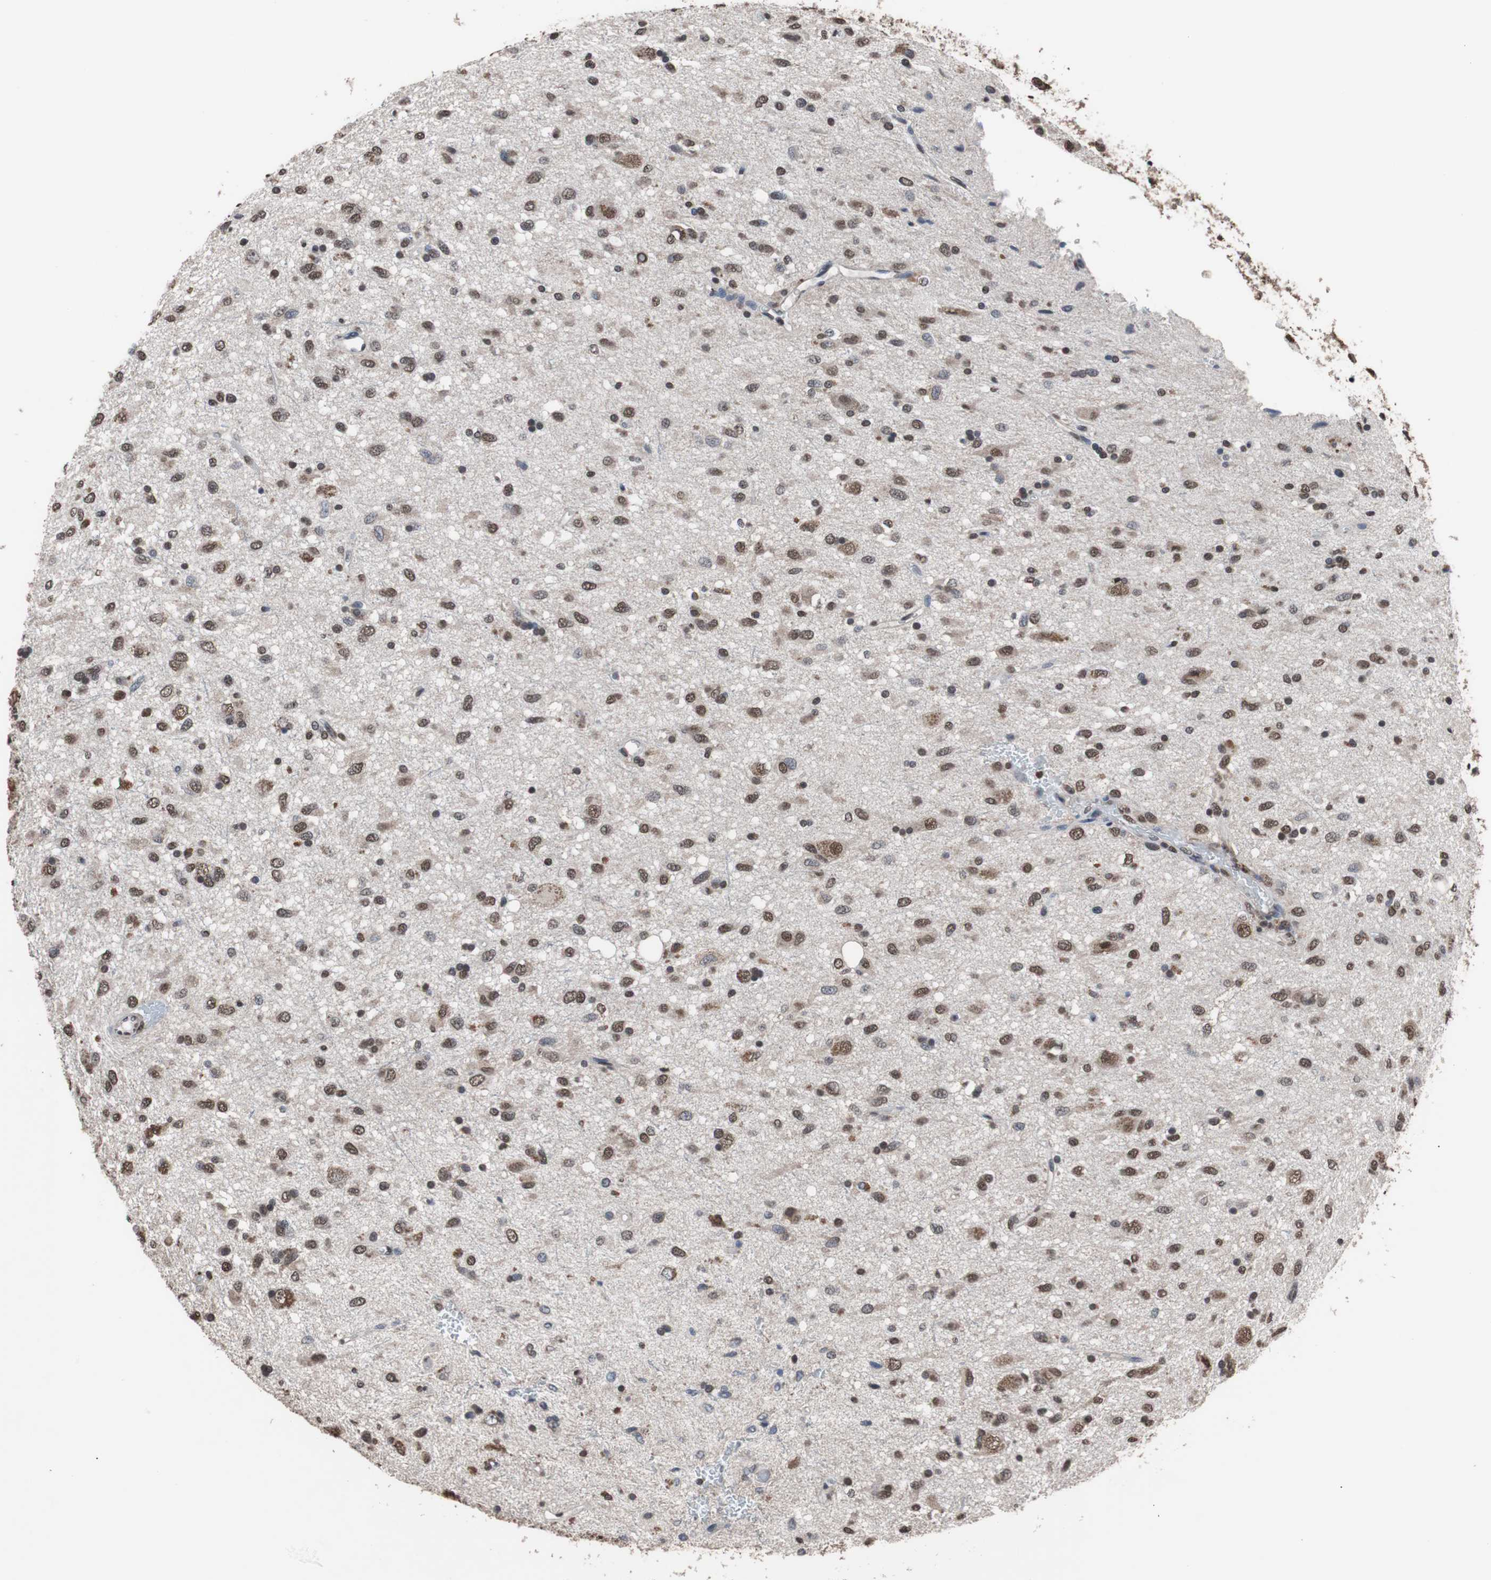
{"staining": {"intensity": "moderate", "quantity": "25%-75%", "location": "nuclear"}, "tissue": "glioma", "cell_type": "Tumor cells", "image_type": "cancer", "snomed": [{"axis": "morphology", "description": "Glioma, malignant, Low grade"}, {"axis": "topography", "description": "Brain"}], "caption": "Moderate nuclear protein positivity is present in approximately 25%-75% of tumor cells in glioma. The protein of interest is shown in brown color, while the nuclei are stained blue.", "gene": "MED27", "patient": {"sex": "male", "age": 77}}